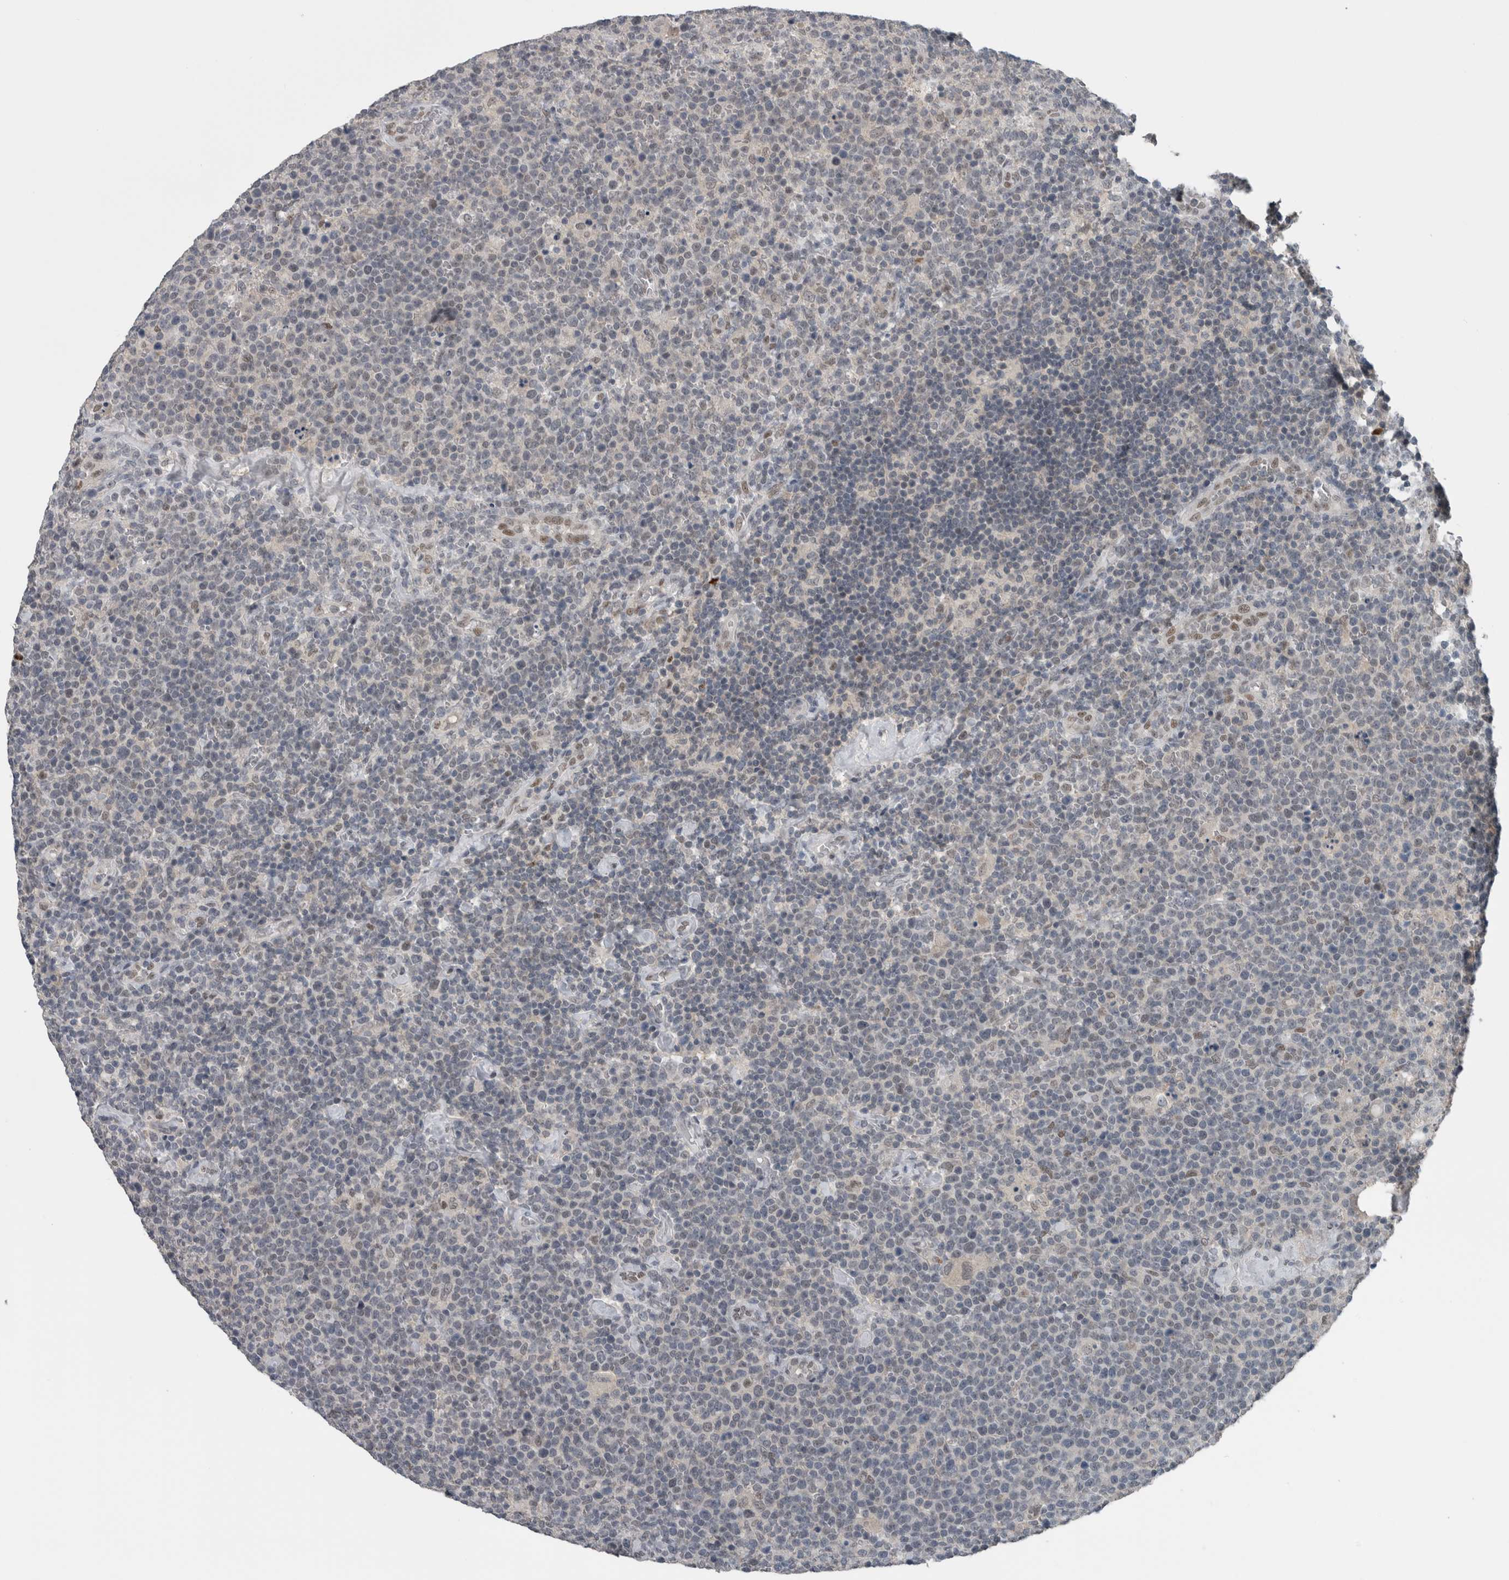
{"staining": {"intensity": "weak", "quantity": "<25%", "location": "nuclear"}, "tissue": "lymphoma", "cell_type": "Tumor cells", "image_type": "cancer", "snomed": [{"axis": "morphology", "description": "Malignant lymphoma, non-Hodgkin's type, High grade"}, {"axis": "topography", "description": "Lymph node"}], "caption": "High magnification brightfield microscopy of malignant lymphoma, non-Hodgkin's type (high-grade) stained with DAB (3,3'-diaminobenzidine) (brown) and counterstained with hematoxylin (blue): tumor cells show no significant expression.", "gene": "ZBTB21", "patient": {"sex": "male", "age": 61}}